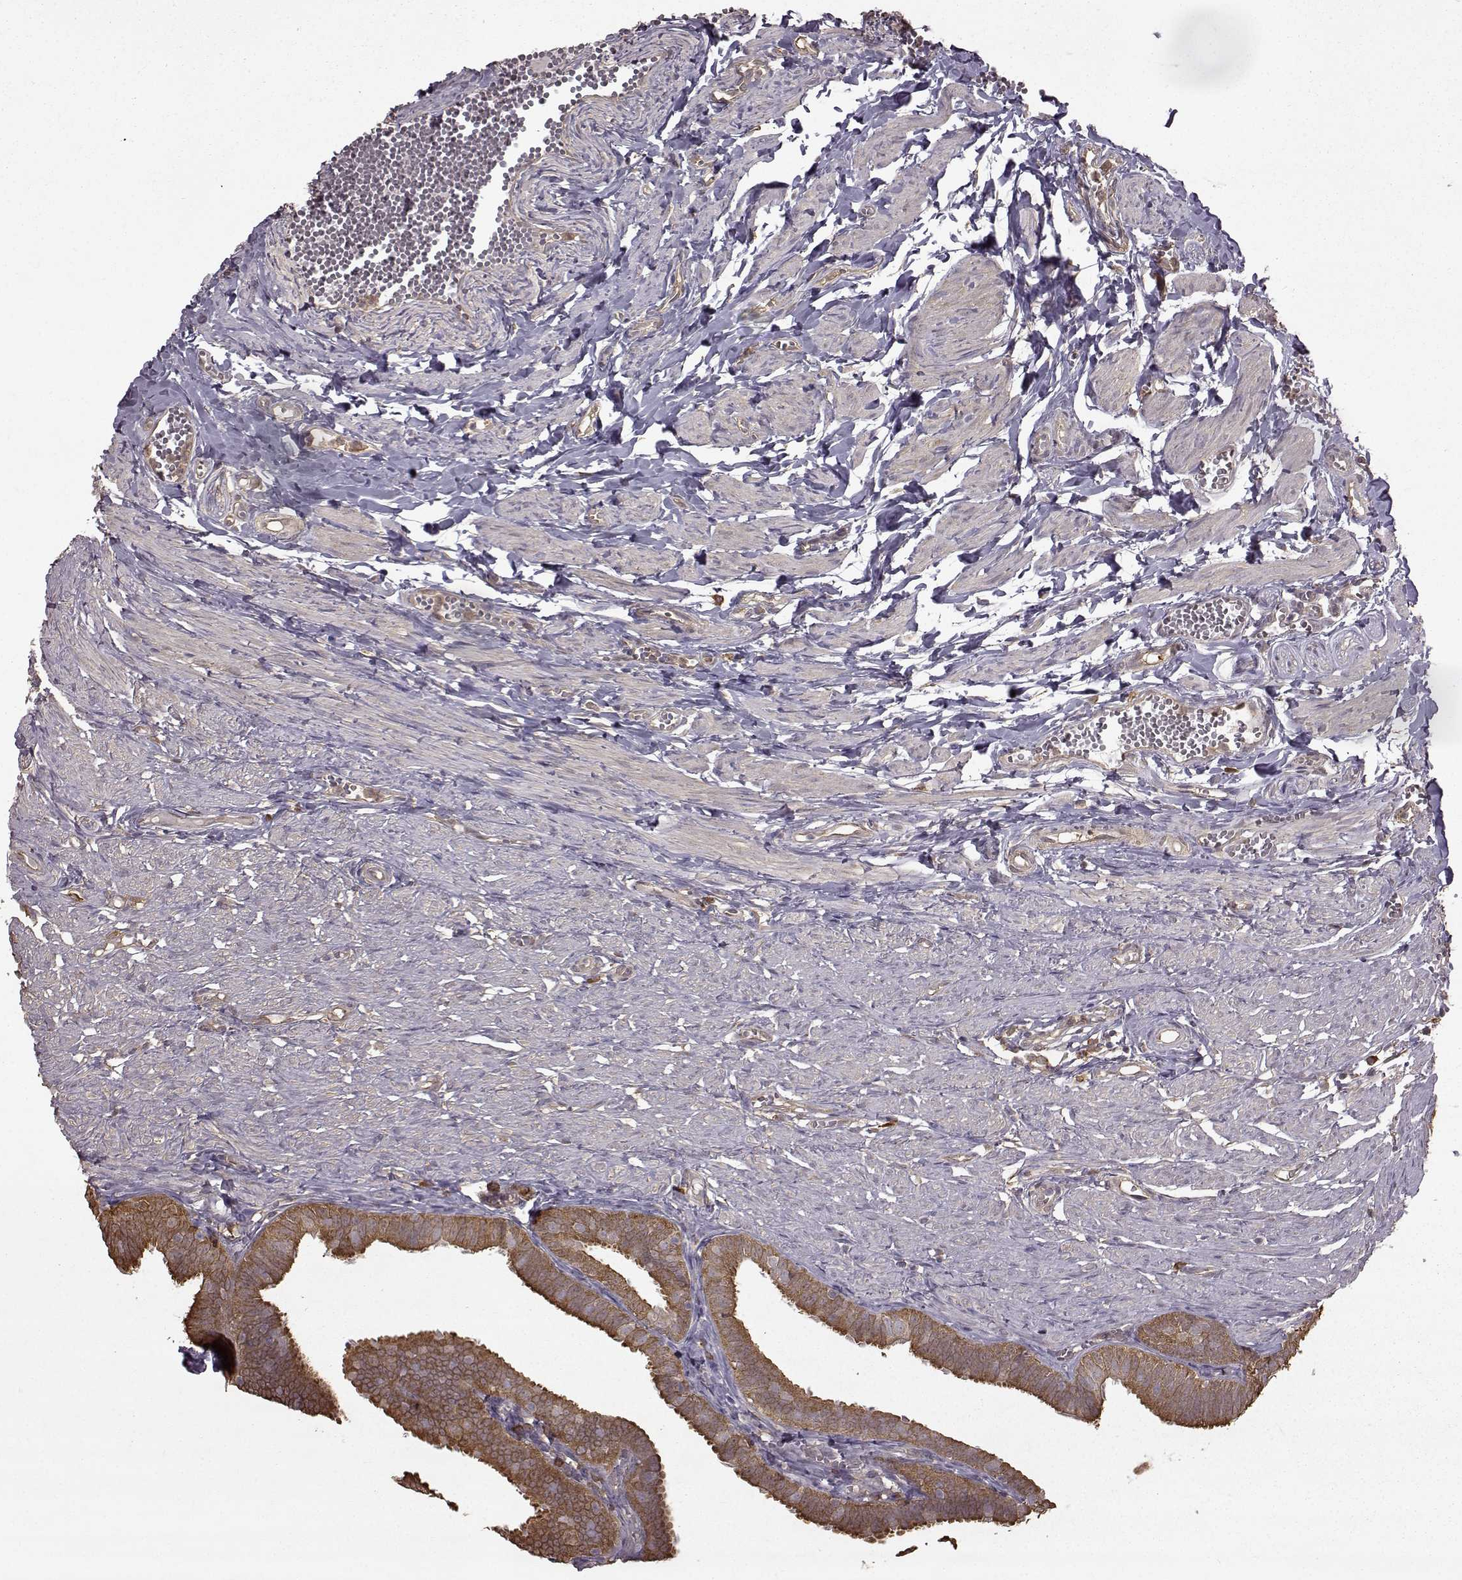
{"staining": {"intensity": "moderate", "quantity": ">75%", "location": "cytoplasmic/membranous"}, "tissue": "fallopian tube", "cell_type": "Glandular cells", "image_type": "normal", "snomed": [{"axis": "morphology", "description": "Normal tissue, NOS"}, {"axis": "topography", "description": "Fallopian tube"}], "caption": "This micrograph demonstrates benign fallopian tube stained with immunohistochemistry to label a protein in brown. The cytoplasmic/membranous of glandular cells show moderate positivity for the protein. Nuclei are counter-stained blue.", "gene": "NME1", "patient": {"sex": "female", "age": 25}}